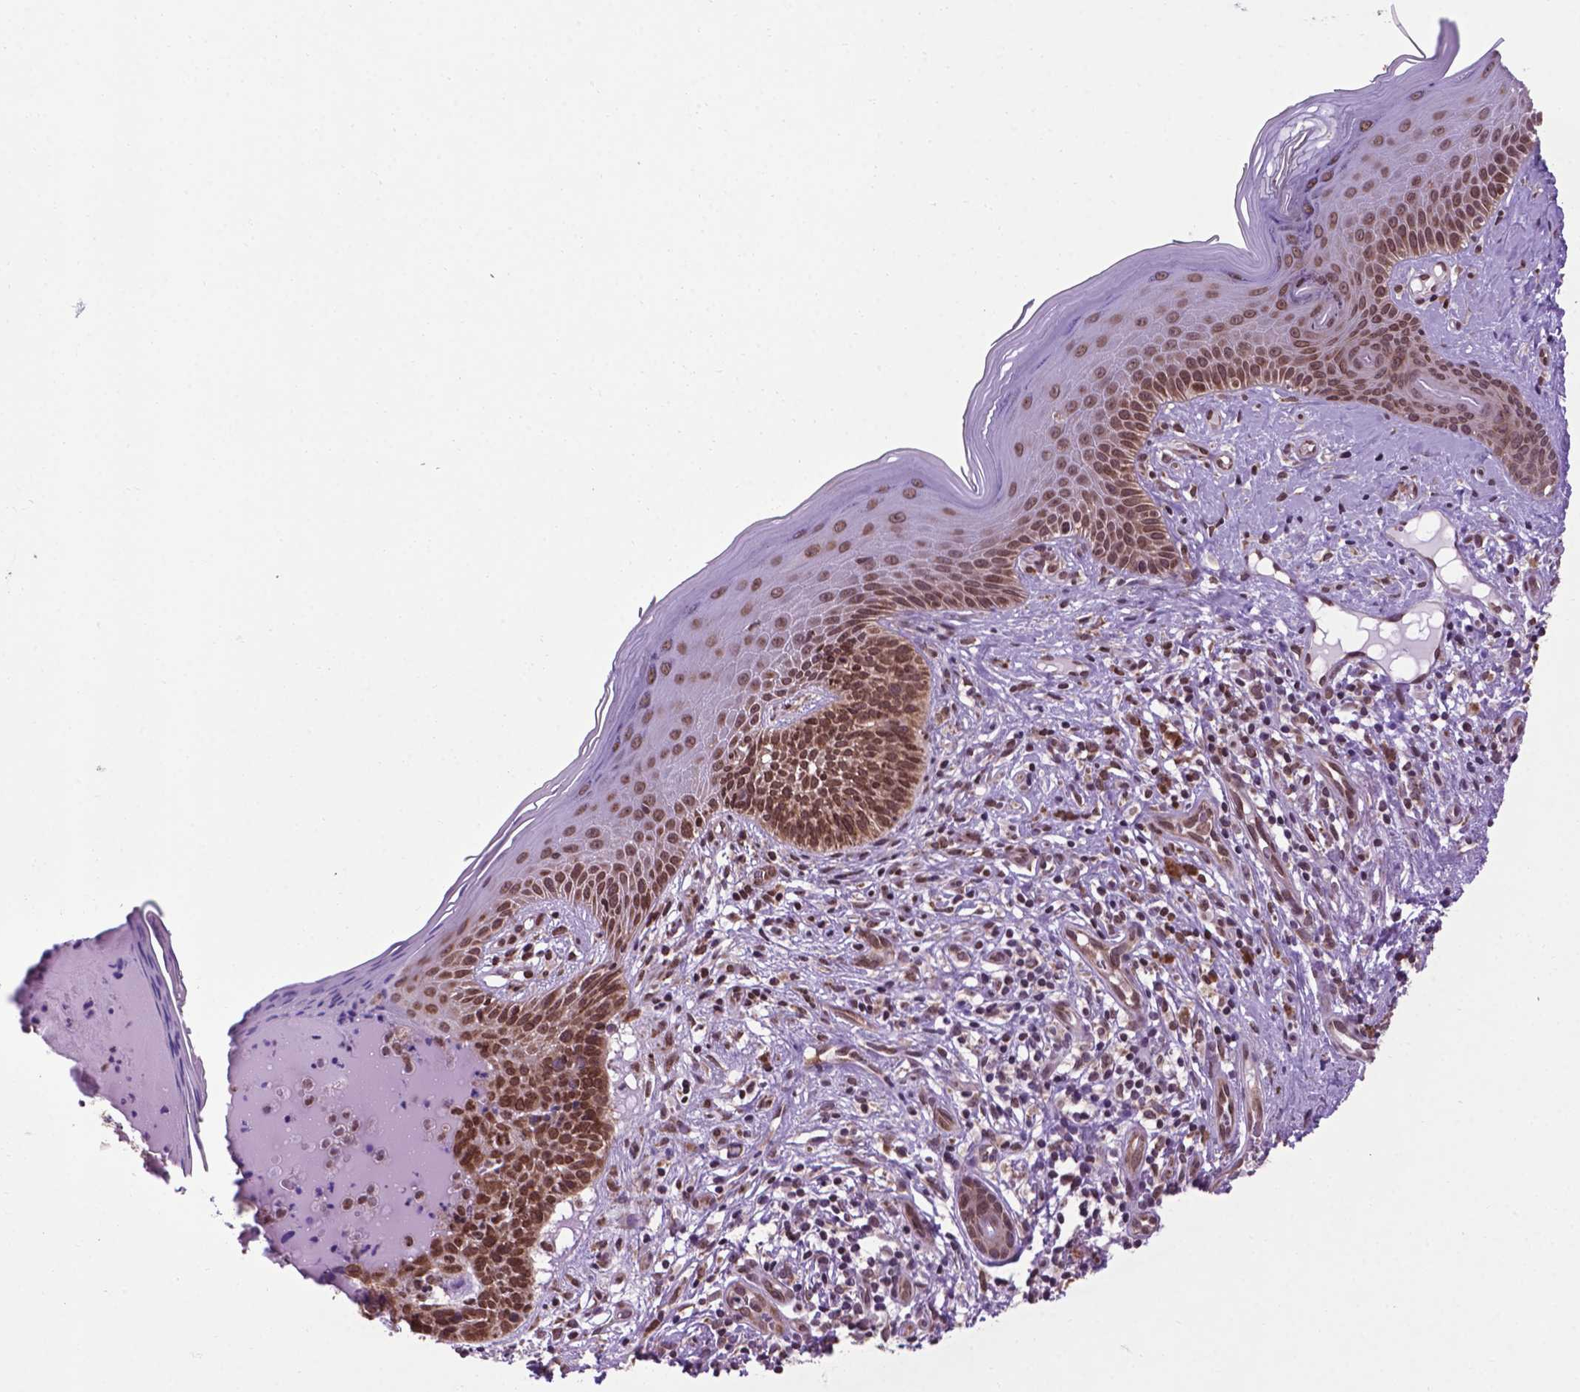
{"staining": {"intensity": "moderate", "quantity": ">75%", "location": "cytoplasmic/membranous,nuclear"}, "tissue": "skin cancer", "cell_type": "Tumor cells", "image_type": "cancer", "snomed": [{"axis": "morphology", "description": "Basal cell carcinoma"}, {"axis": "topography", "description": "Skin"}], "caption": "A histopathology image of human skin cancer (basal cell carcinoma) stained for a protein reveals moderate cytoplasmic/membranous and nuclear brown staining in tumor cells.", "gene": "WDR83OS", "patient": {"sex": "male", "age": 79}}